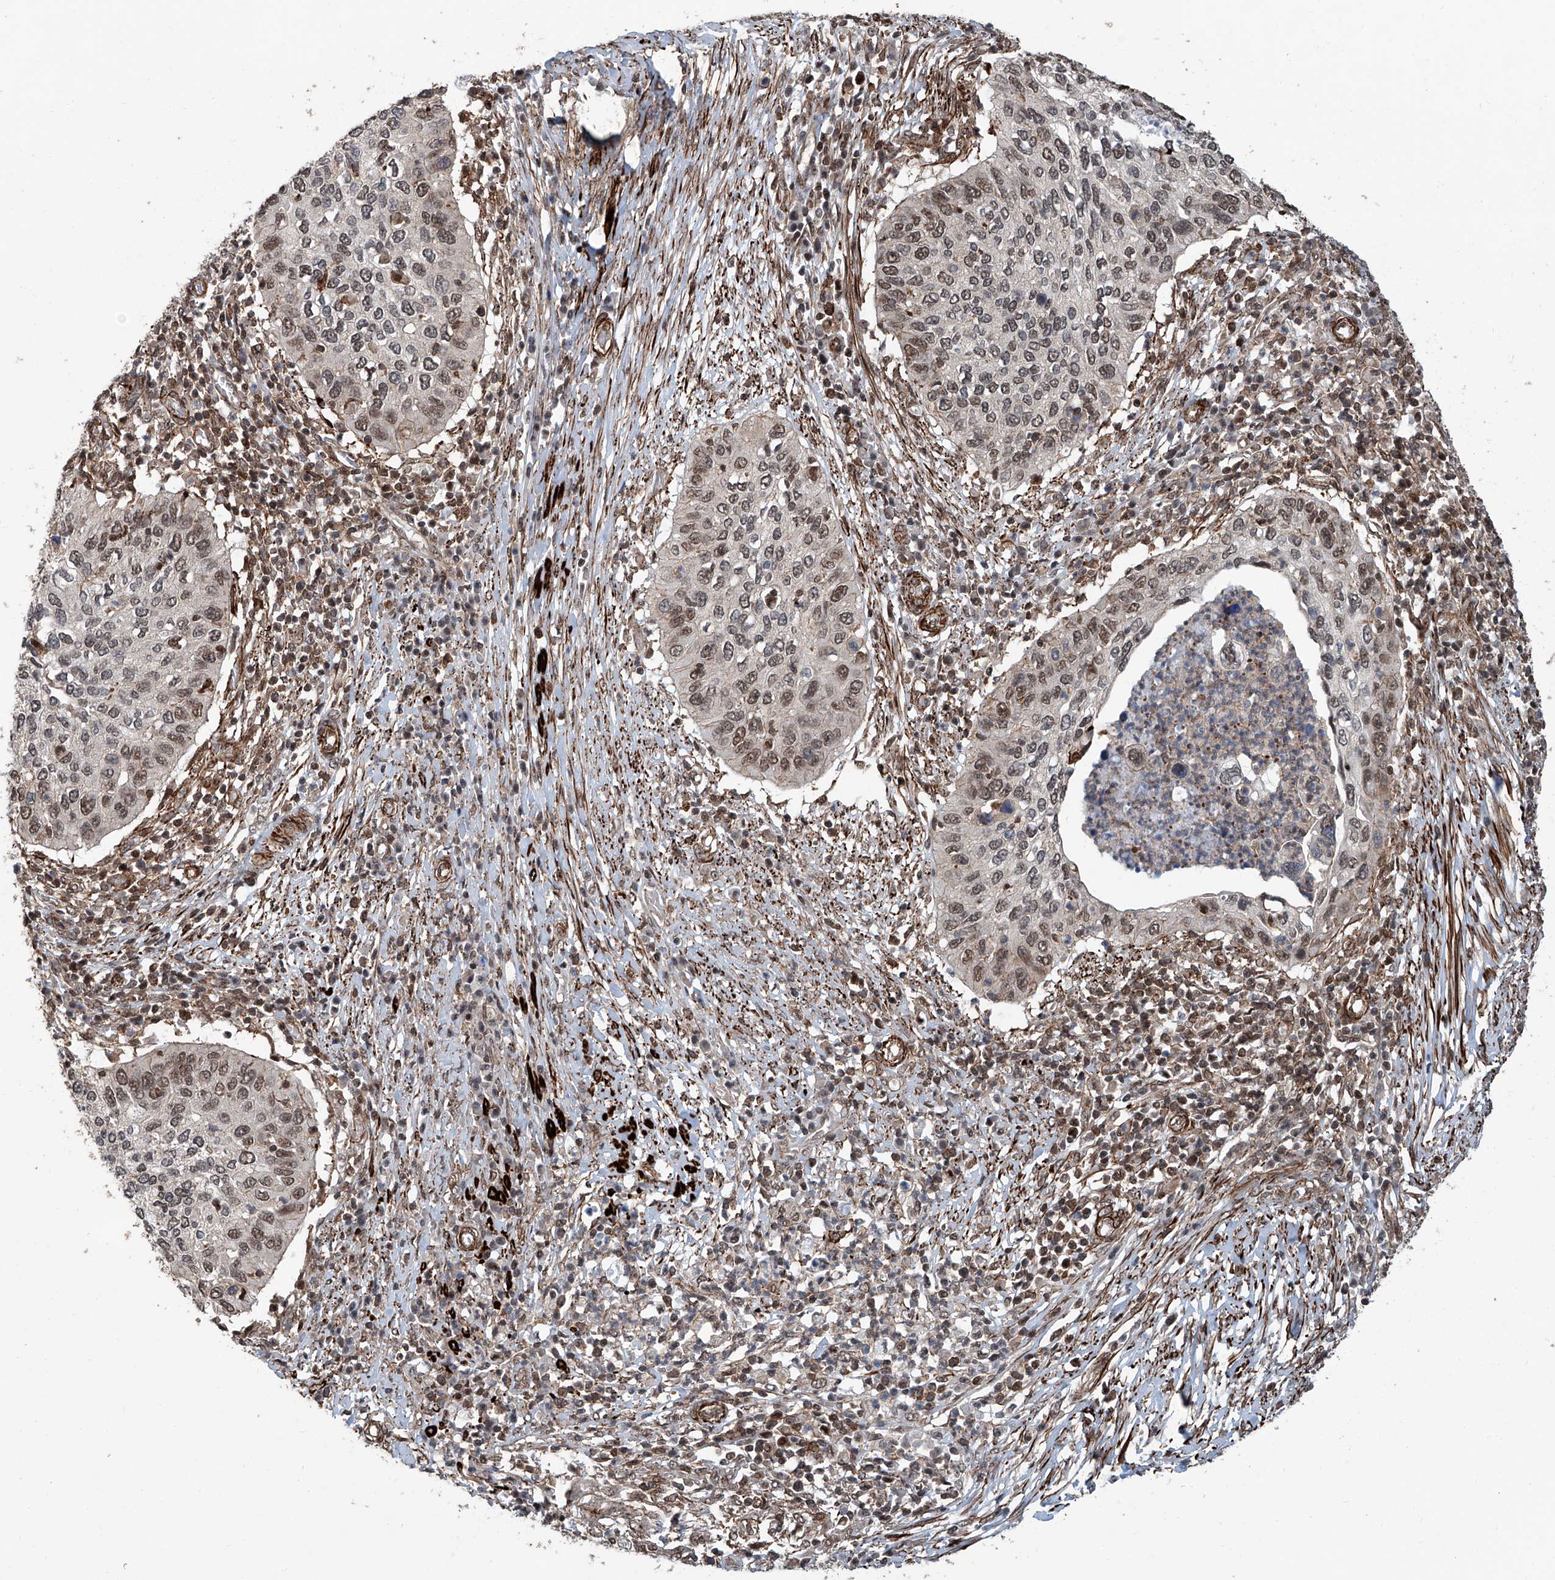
{"staining": {"intensity": "moderate", "quantity": "25%-75%", "location": "nuclear"}, "tissue": "cervical cancer", "cell_type": "Tumor cells", "image_type": "cancer", "snomed": [{"axis": "morphology", "description": "Squamous cell carcinoma, NOS"}, {"axis": "topography", "description": "Cervix"}], "caption": "About 25%-75% of tumor cells in human cervical cancer show moderate nuclear protein staining as visualized by brown immunohistochemical staining.", "gene": "SDE2", "patient": {"sex": "female", "age": 38}}